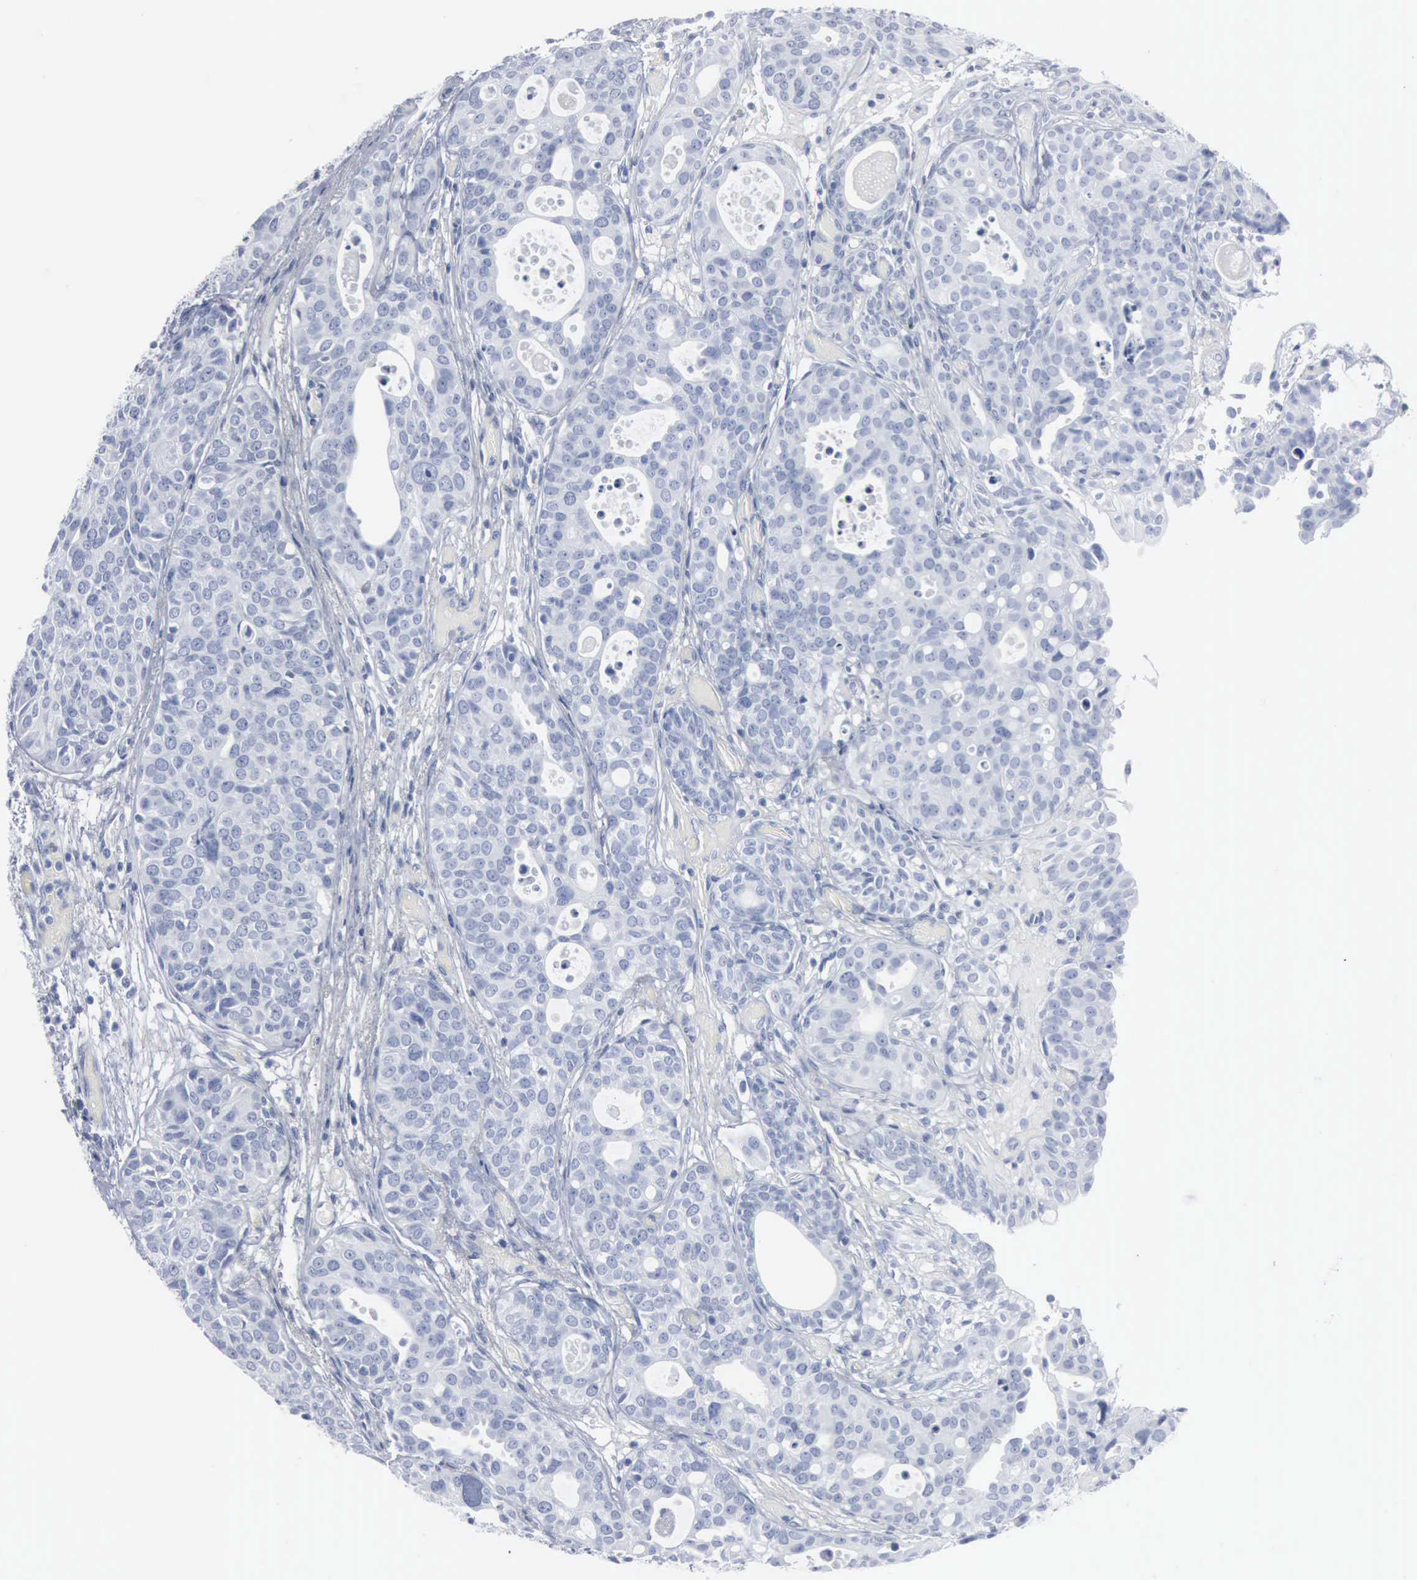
{"staining": {"intensity": "negative", "quantity": "none", "location": "none"}, "tissue": "urothelial cancer", "cell_type": "Tumor cells", "image_type": "cancer", "snomed": [{"axis": "morphology", "description": "Urothelial carcinoma, High grade"}, {"axis": "topography", "description": "Urinary bladder"}], "caption": "Human urothelial carcinoma (high-grade) stained for a protein using IHC shows no staining in tumor cells.", "gene": "DMD", "patient": {"sex": "male", "age": 78}}